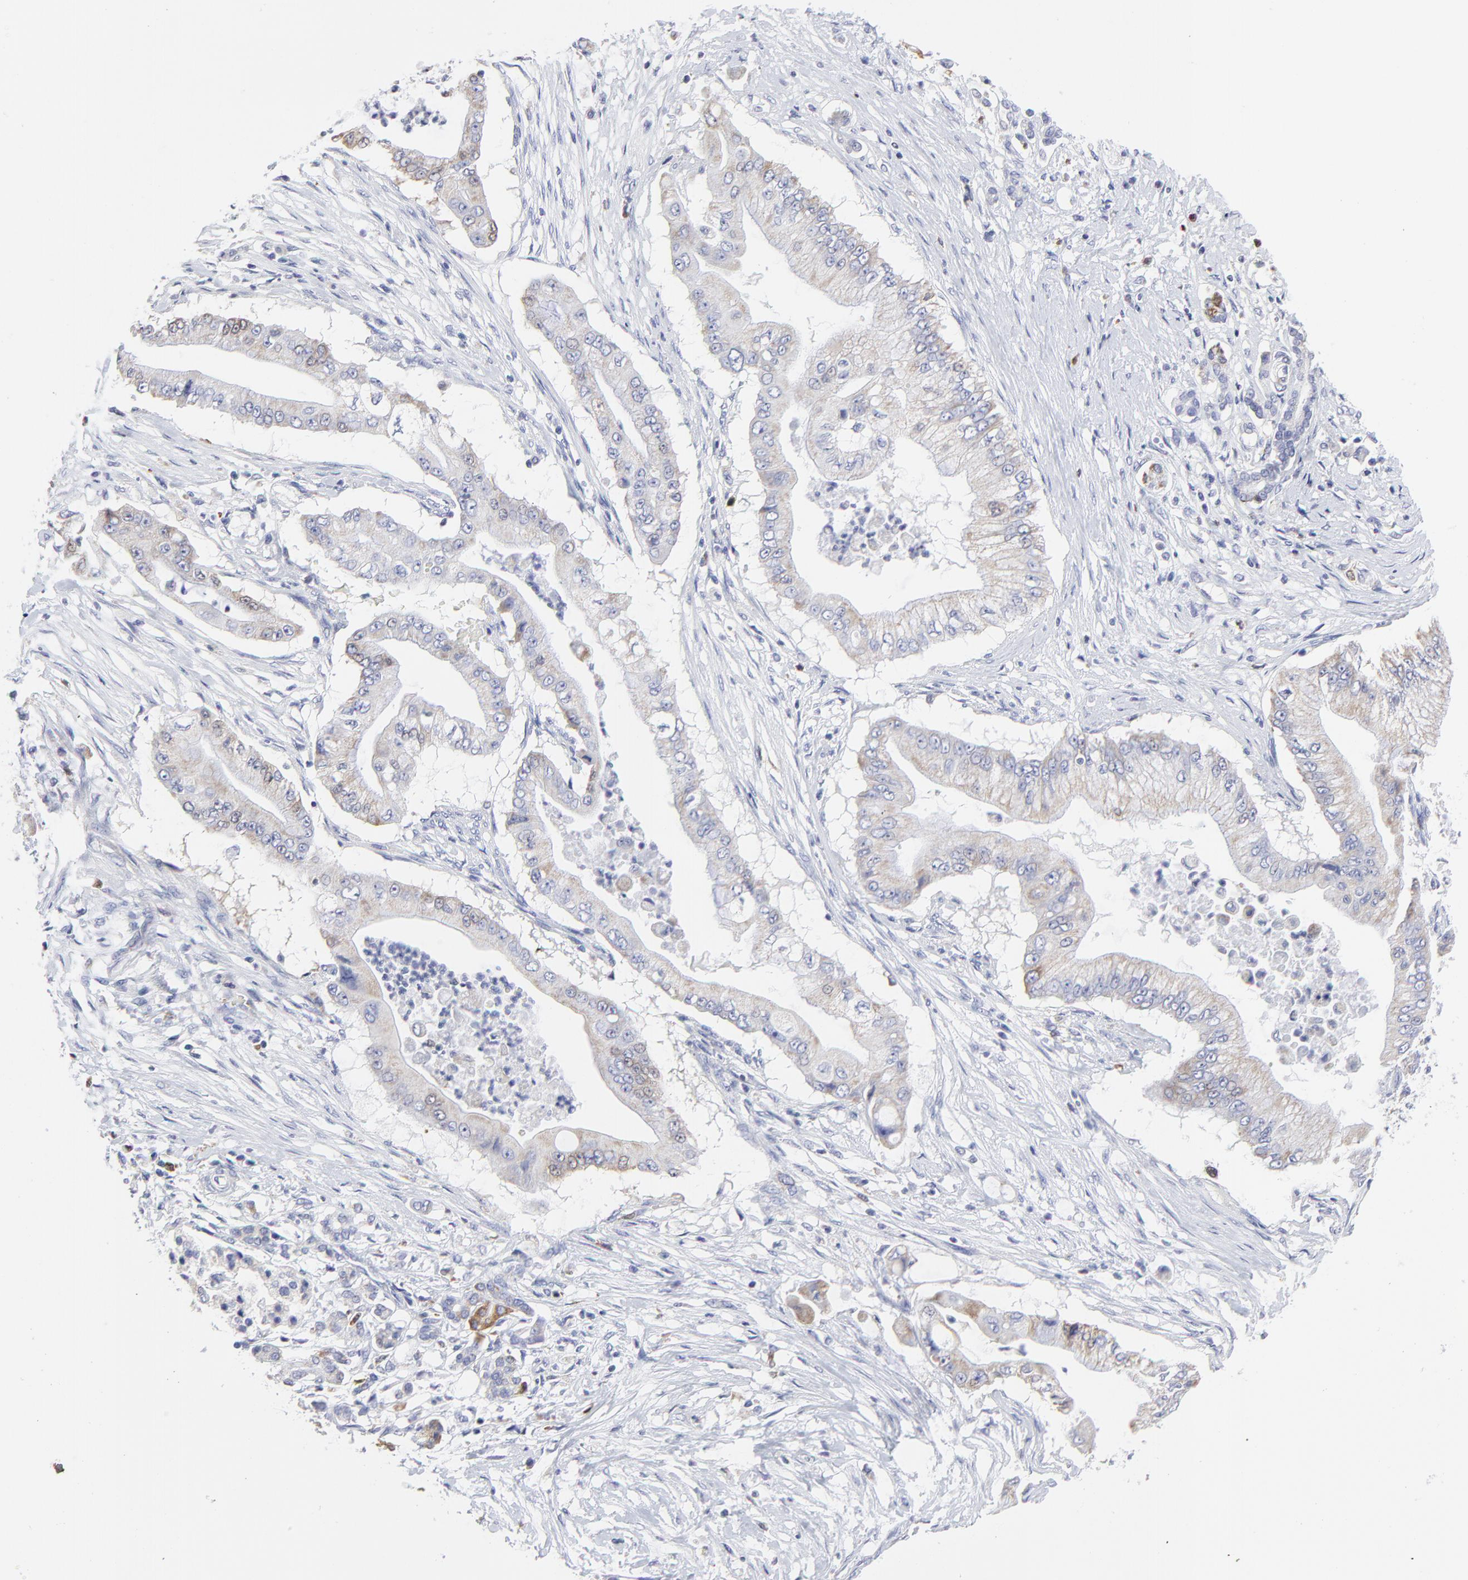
{"staining": {"intensity": "weak", "quantity": ">75%", "location": "cytoplasmic/membranous"}, "tissue": "pancreatic cancer", "cell_type": "Tumor cells", "image_type": "cancer", "snomed": [{"axis": "morphology", "description": "Adenocarcinoma, NOS"}, {"axis": "topography", "description": "Pancreas"}], "caption": "Weak cytoplasmic/membranous protein staining is identified in approximately >75% of tumor cells in pancreatic cancer (adenocarcinoma). The staining was performed using DAB, with brown indicating positive protein expression. Nuclei are stained blue with hematoxylin.", "gene": "NCAPH", "patient": {"sex": "male", "age": 62}}